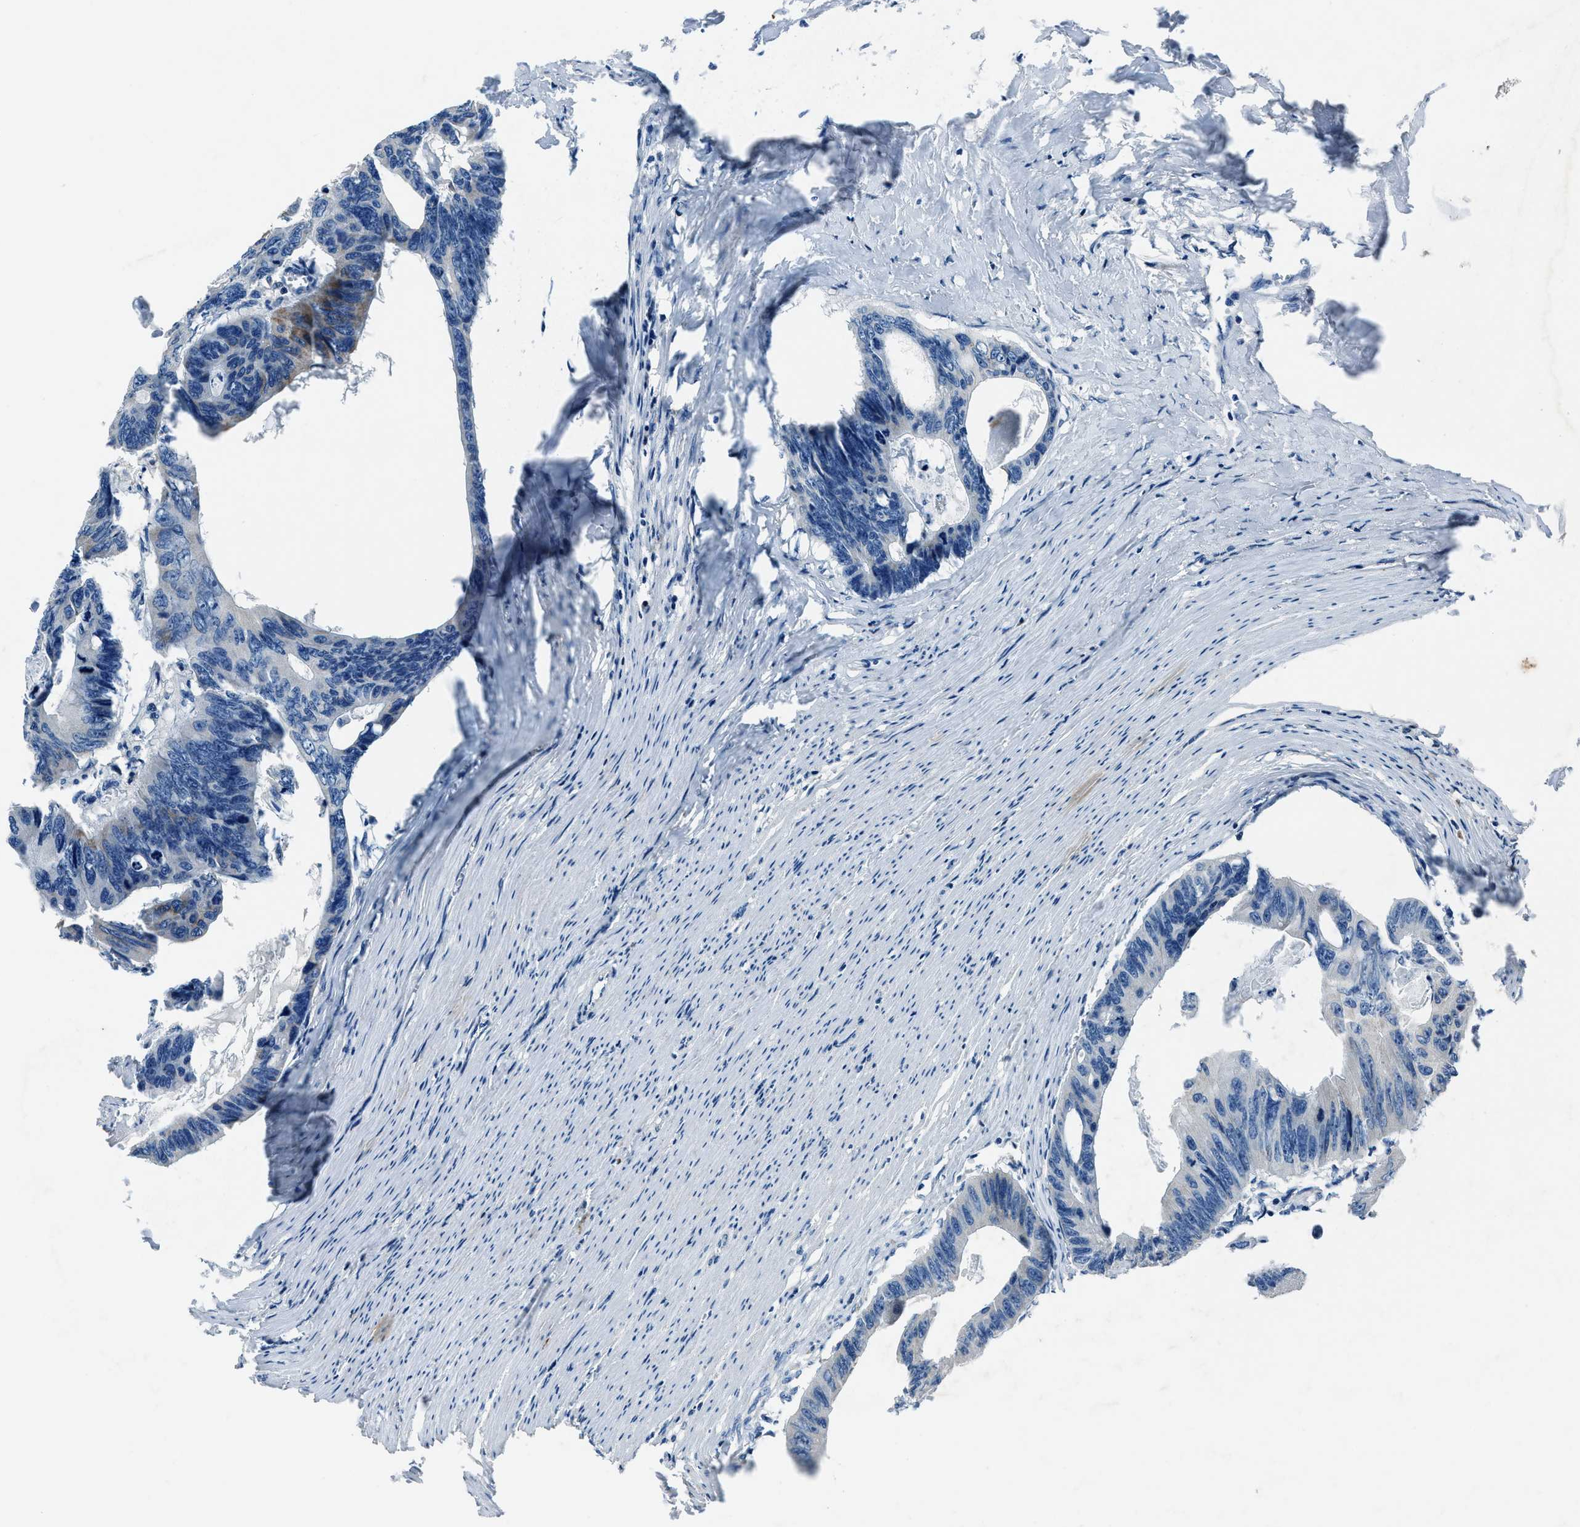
{"staining": {"intensity": "negative", "quantity": "none", "location": "none"}, "tissue": "colorectal cancer", "cell_type": "Tumor cells", "image_type": "cancer", "snomed": [{"axis": "morphology", "description": "Adenocarcinoma, NOS"}, {"axis": "topography", "description": "Colon"}], "caption": "Tumor cells show no significant staining in colorectal cancer (adenocarcinoma). (IHC, brightfield microscopy, high magnification).", "gene": "ADAM2", "patient": {"sex": "female", "age": 55}}